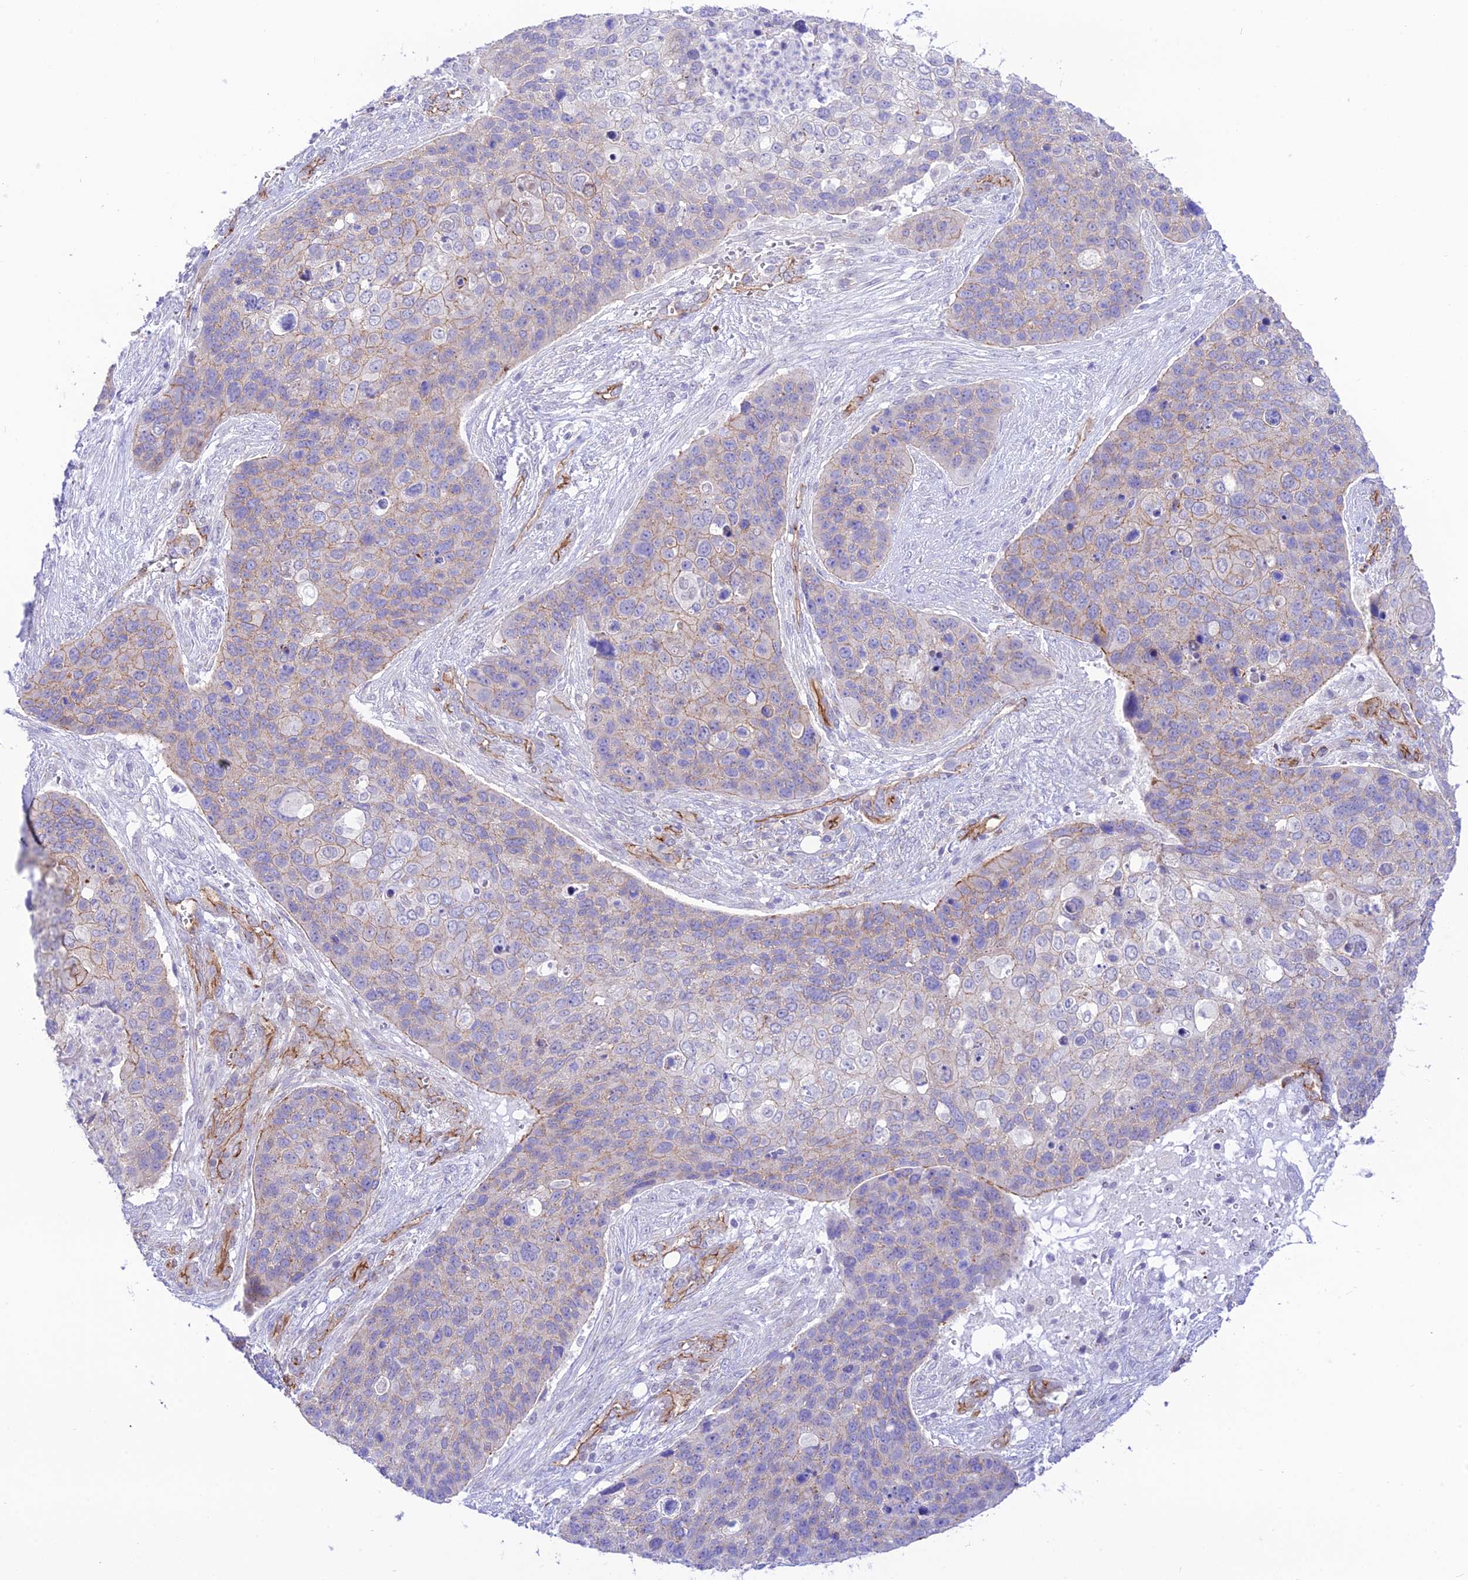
{"staining": {"intensity": "moderate", "quantity": "<25%", "location": "cytoplasmic/membranous"}, "tissue": "skin cancer", "cell_type": "Tumor cells", "image_type": "cancer", "snomed": [{"axis": "morphology", "description": "Basal cell carcinoma"}, {"axis": "topography", "description": "Skin"}], "caption": "Immunohistochemistry (IHC) (DAB (3,3'-diaminobenzidine)) staining of skin basal cell carcinoma reveals moderate cytoplasmic/membranous protein positivity in approximately <25% of tumor cells. The staining was performed using DAB to visualize the protein expression in brown, while the nuclei were stained in blue with hematoxylin (Magnification: 20x).", "gene": "YPEL5", "patient": {"sex": "female", "age": 74}}